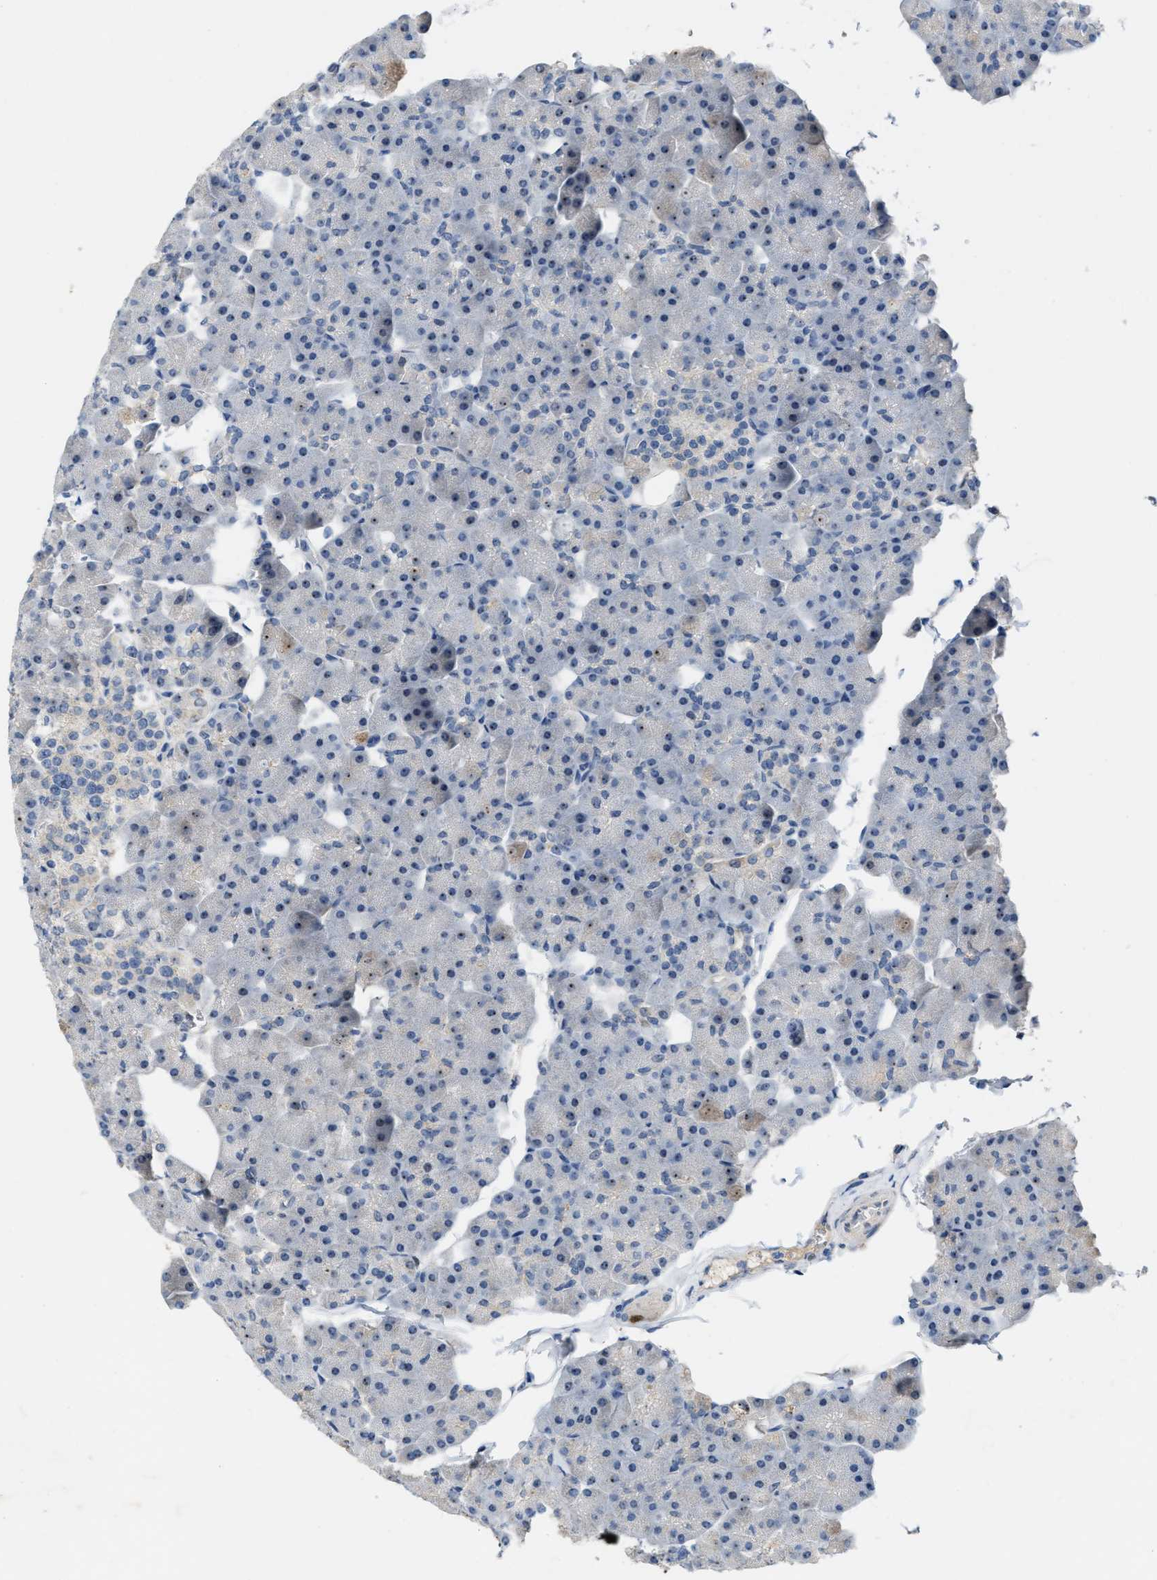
{"staining": {"intensity": "weak", "quantity": "<25%", "location": "nuclear"}, "tissue": "pancreas", "cell_type": "Exocrine glandular cells", "image_type": "normal", "snomed": [{"axis": "morphology", "description": "Normal tissue, NOS"}, {"axis": "topography", "description": "Pancreas"}], "caption": "Normal pancreas was stained to show a protein in brown. There is no significant staining in exocrine glandular cells.", "gene": "ZNF783", "patient": {"sex": "male", "age": 35}}